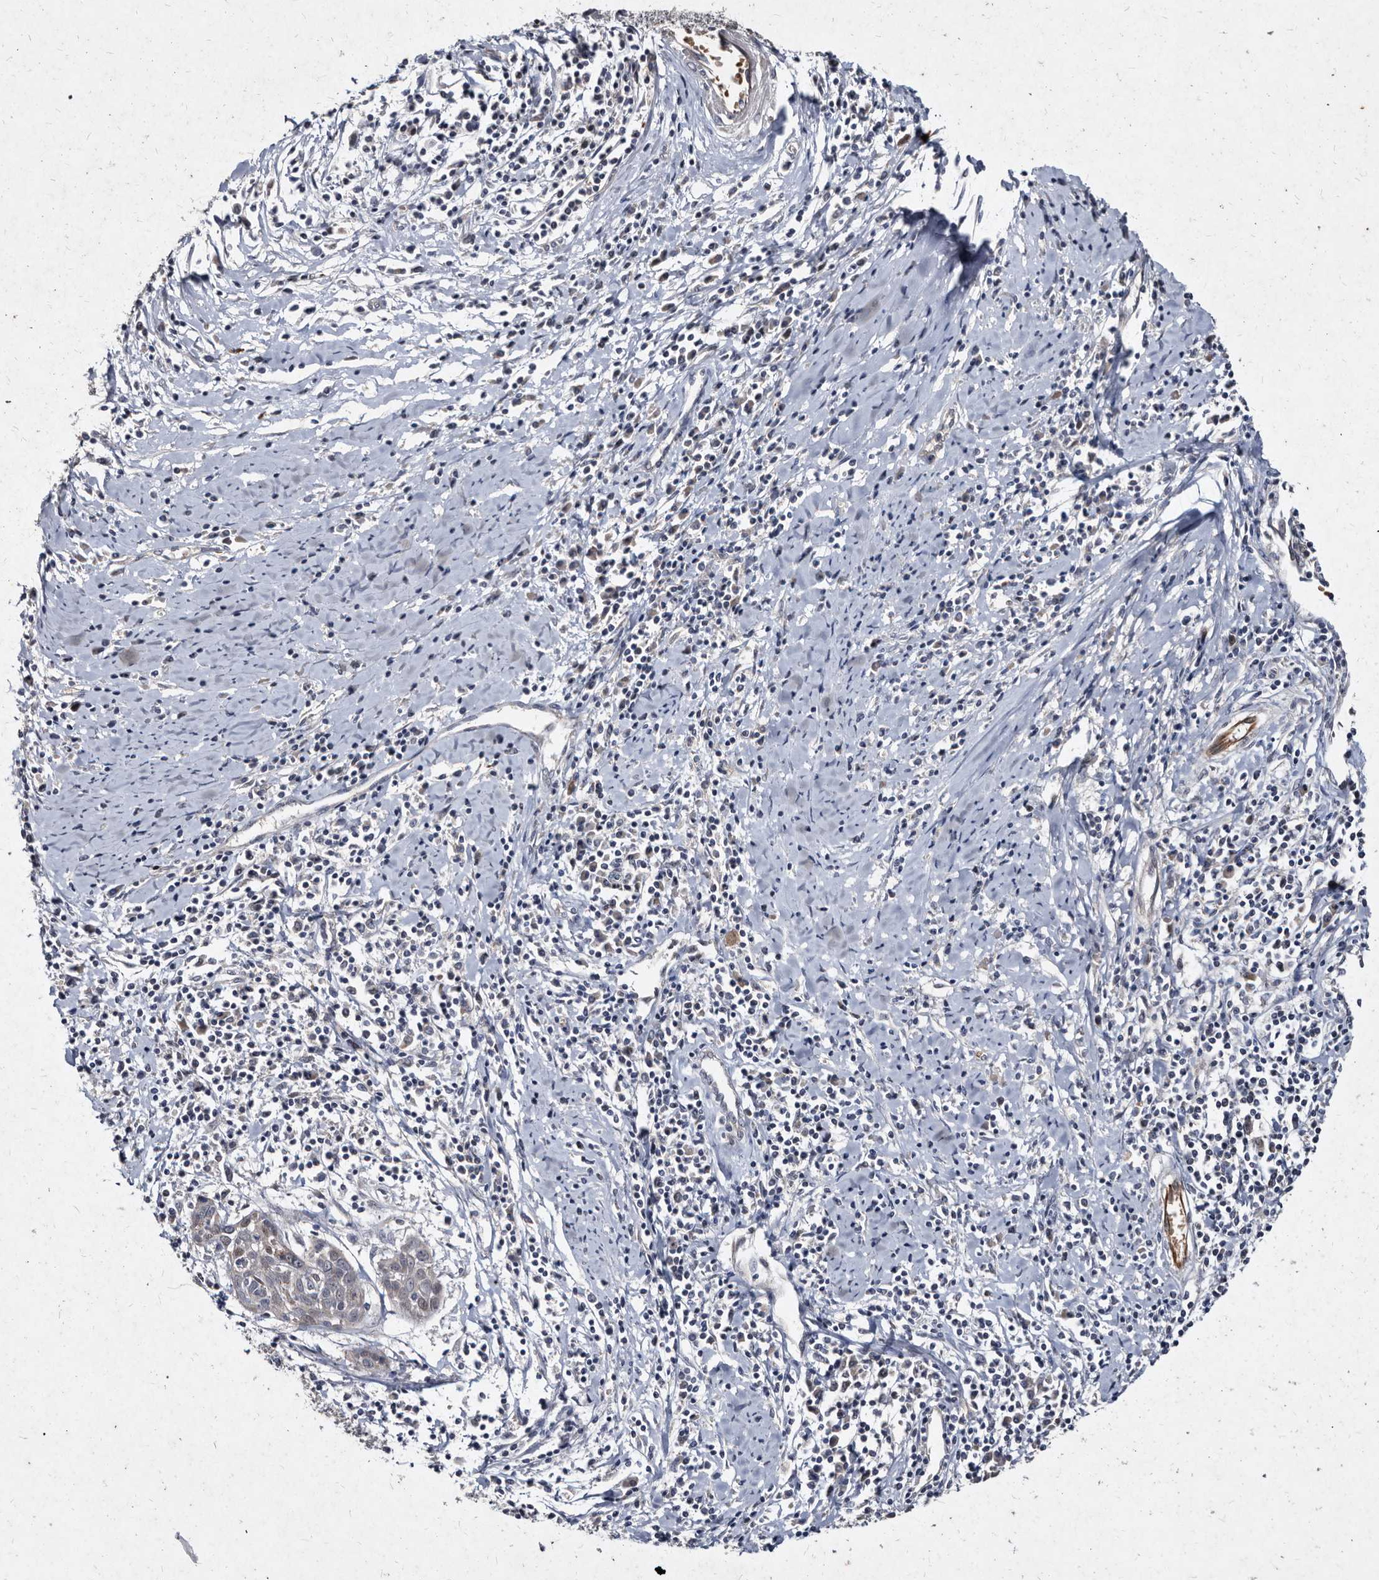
{"staining": {"intensity": "negative", "quantity": "none", "location": "none"}, "tissue": "cervical cancer", "cell_type": "Tumor cells", "image_type": "cancer", "snomed": [{"axis": "morphology", "description": "Squamous cell carcinoma, NOS"}, {"axis": "topography", "description": "Cervix"}], "caption": "The immunohistochemistry photomicrograph has no significant positivity in tumor cells of cervical cancer tissue.", "gene": "YPEL3", "patient": {"sex": "female", "age": 51}}